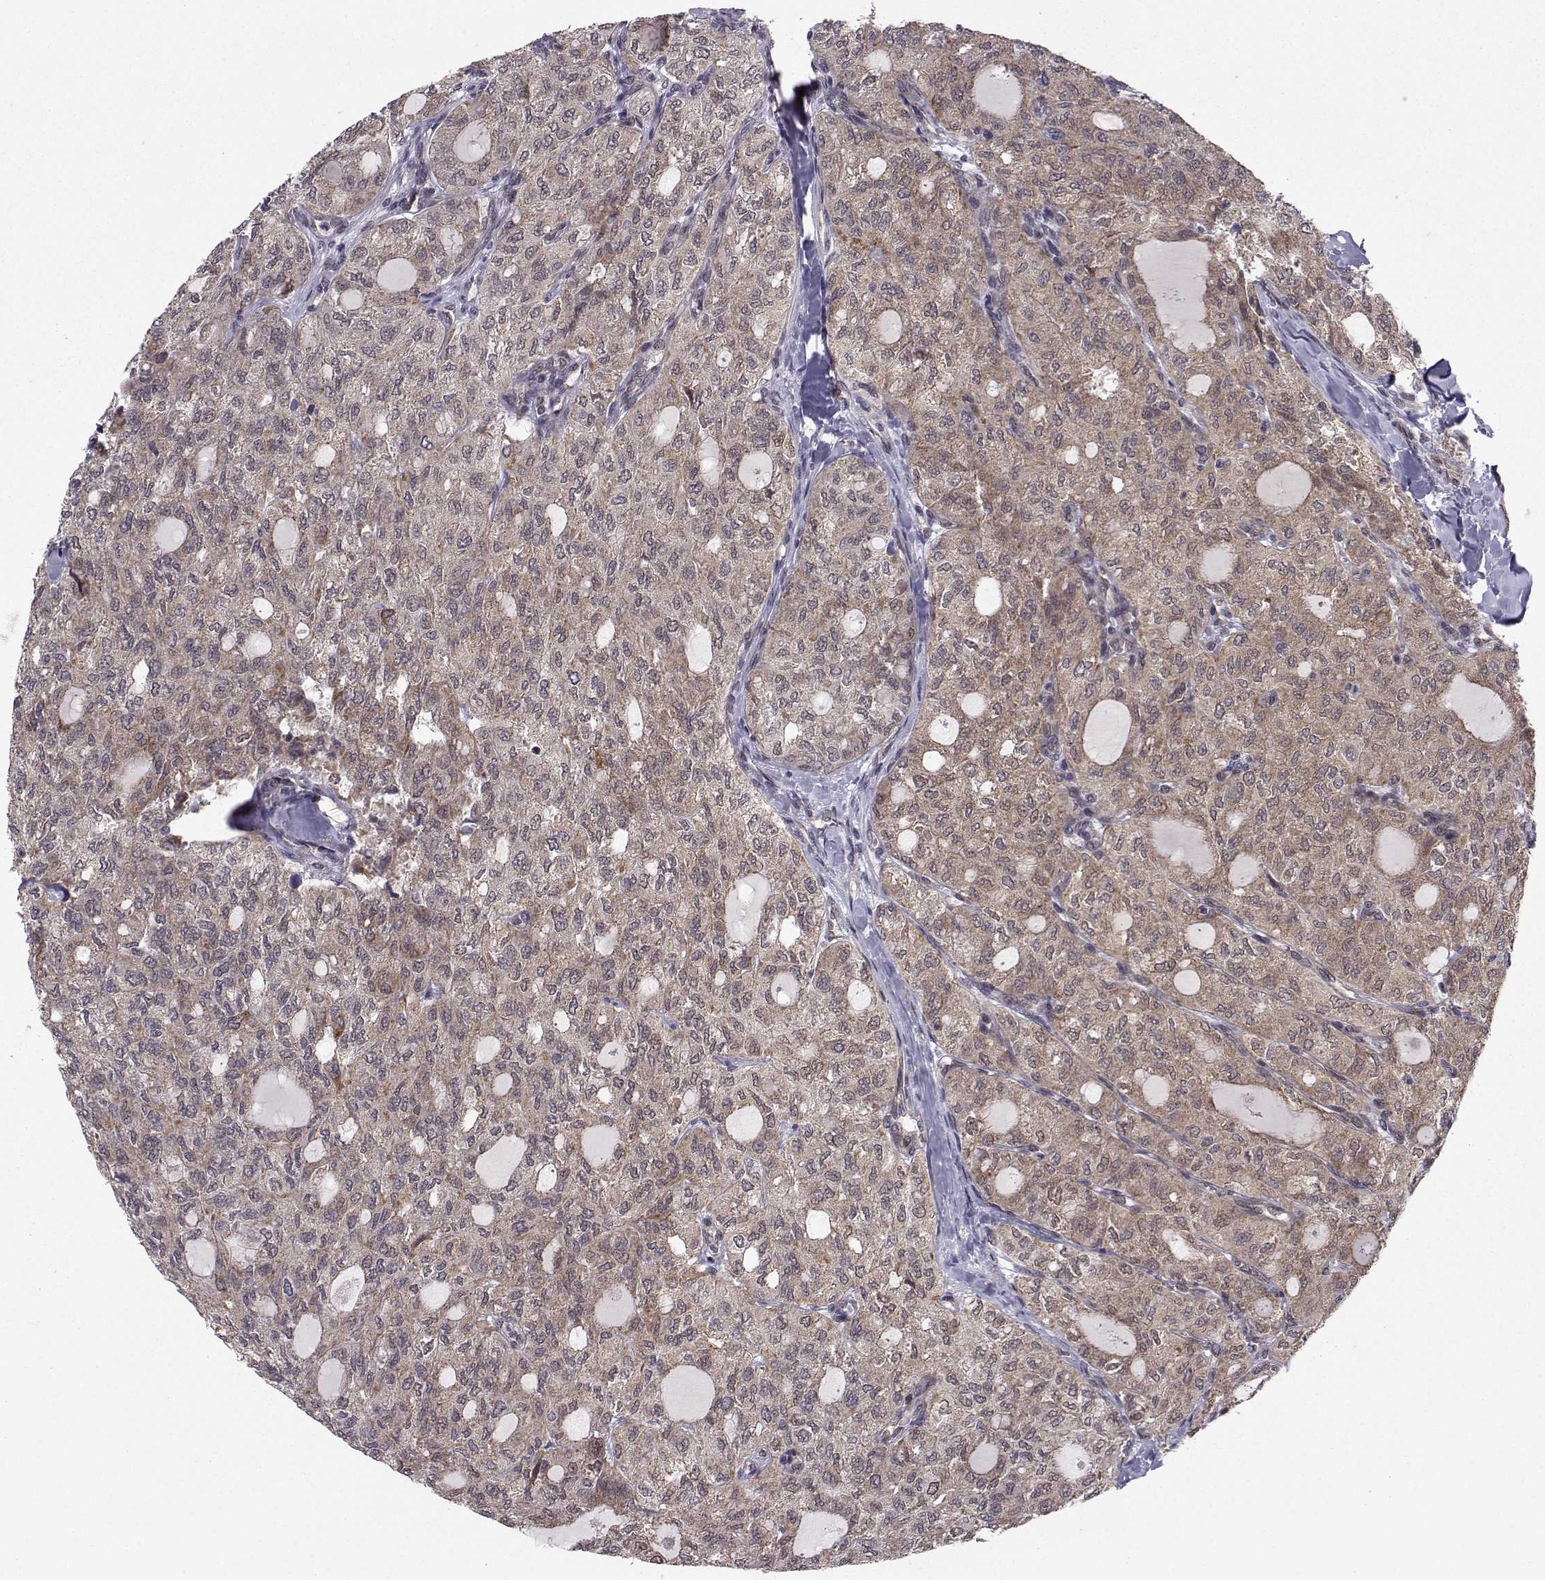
{"staining": {"intensity": "moderate", "quantity": "25%-75%", "location": "cytoplasmic/membranous"}, "tissue": "thyroid cancer", "cell_type": "Tumor cells", "image_type": "cancer", "snomed": [{"axis": "morphology", "description": "Follicular adenoma carcinoma, NOS"}, {"axis": "topography", "description": "Thyroid gland"}], "caption": "Thyroid follicular adenoma carcinoma stained for a protein shows moderate cytoplasmic/membranous positivity in tumor cells.", "gene": "PKN2", "patient": {"sex": "male", "age": 75}}